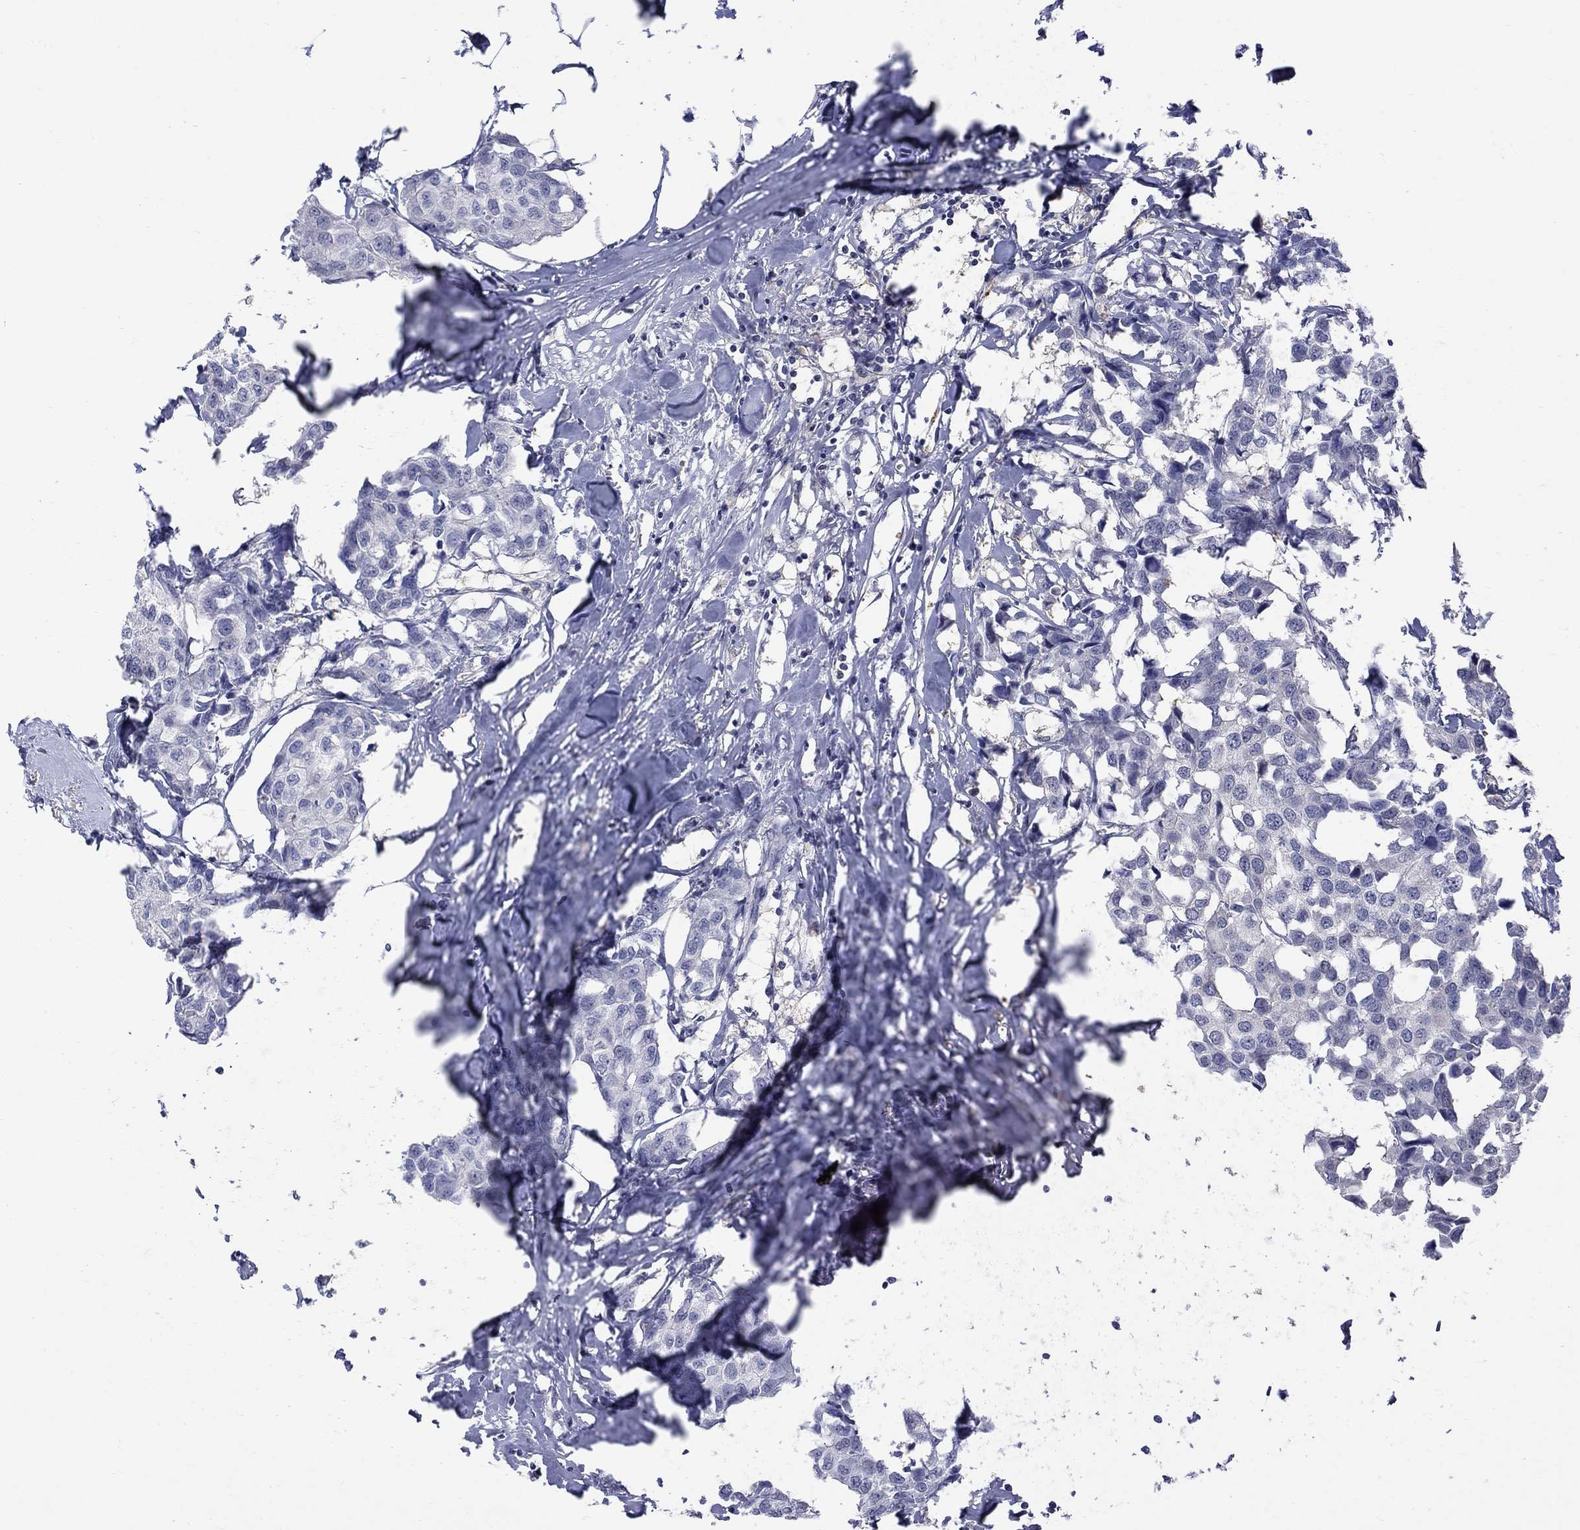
{"staining": {"intensity": "negative", "quantity": "none", "location": "none"}, "tissue": "breast cancer", "cell_type": "Tumor cells", "image_type": "cancer", "snomed": [{"axis": "morphology", "description": "Duct carcinoma"}, {"axis": "topography", "description": "Breast"}], "caption": "The IHC photomicrograph has no significant expression in tumor cells of invasive ductal carcinoma (breast) tissue.", "gene": "HKDC1", "patient": {"sex": "female", "age": 80}}